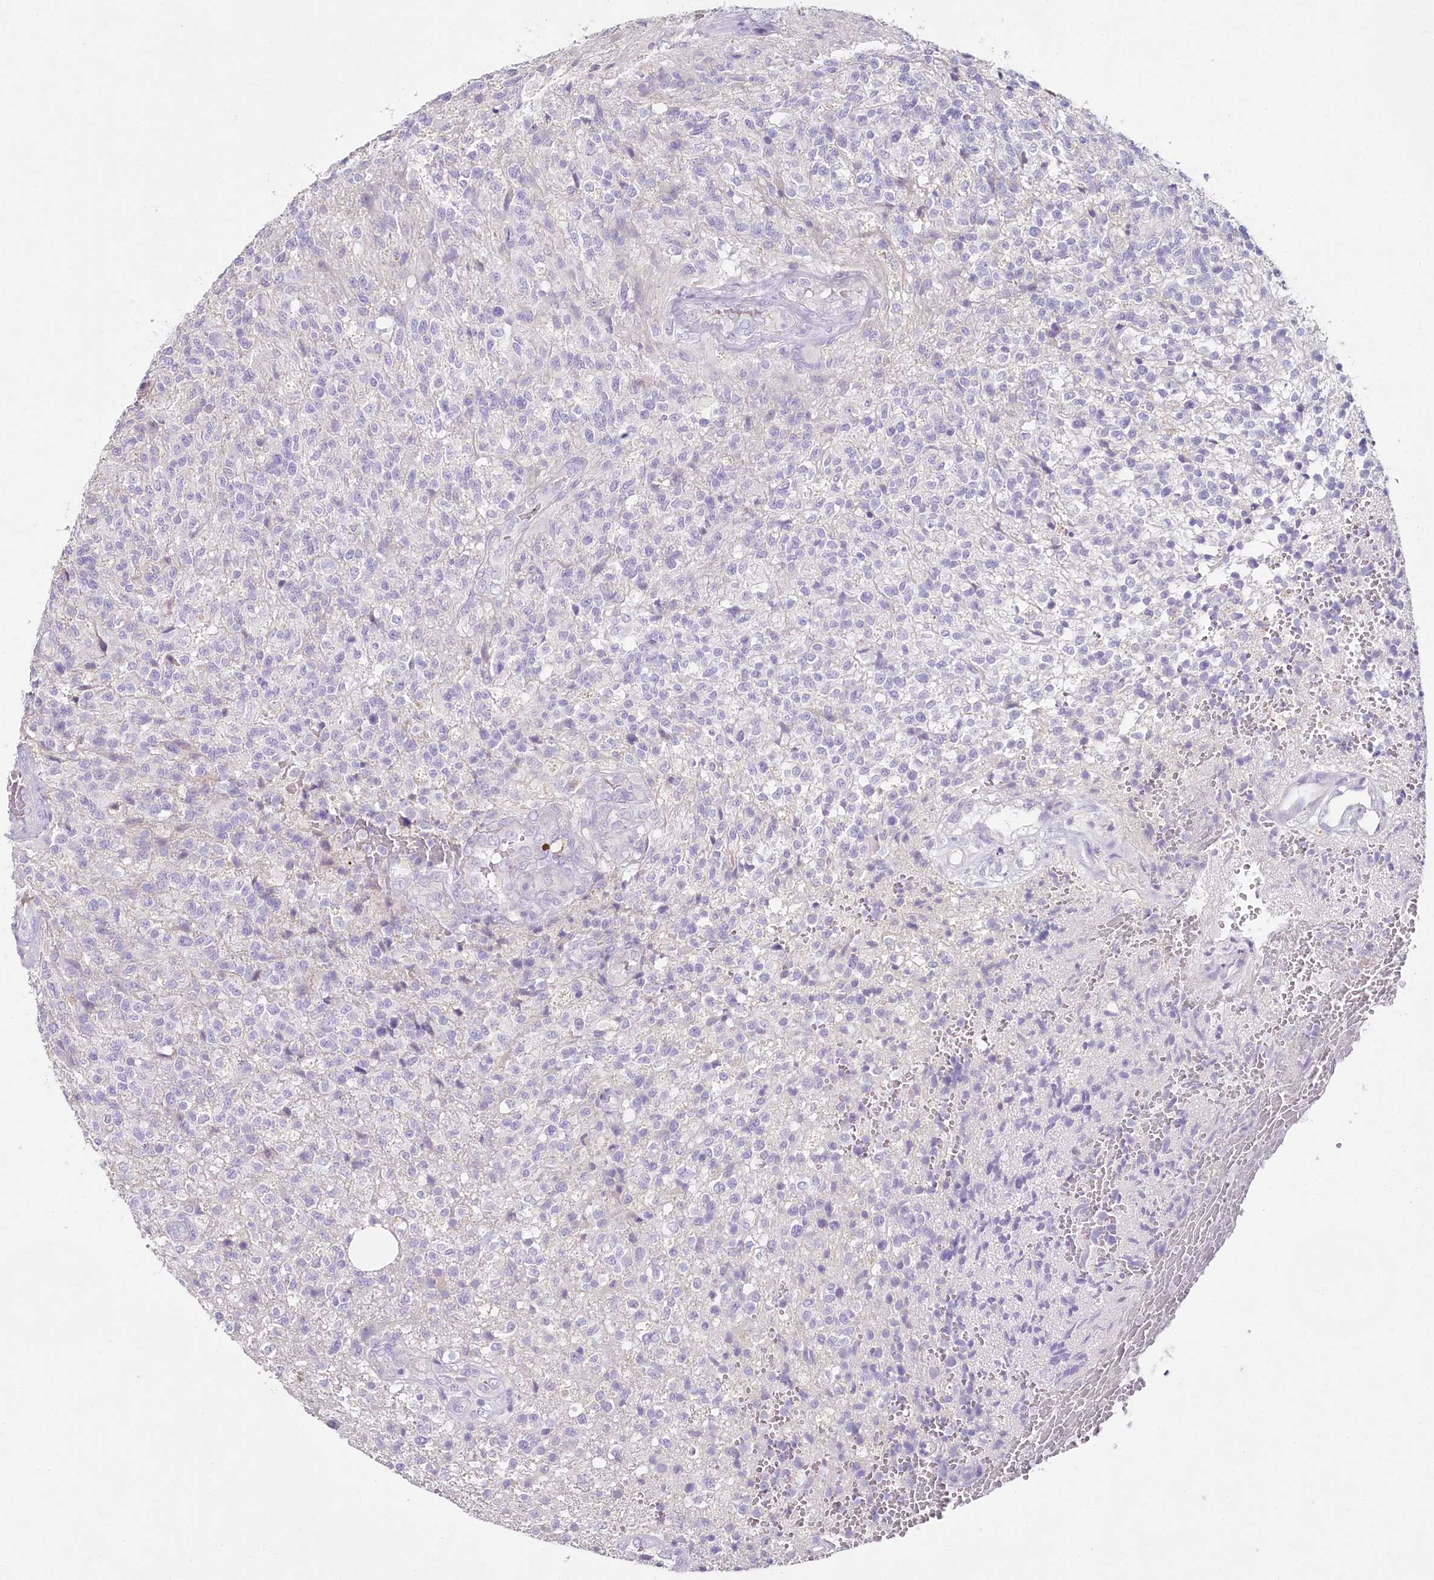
{"staining": {"intensity": "negative", "quantity": "none", "location": "none"}, "tissue": "glioma", "cell_type": "Tumor cells", "image_type": "cancer", "snomed": [{"axis": "morphology", "description": "Glioma, malignant, High grade"}, {"axis": "topography", "description": "Brain"}], "caption": "This photomicrograph is of malignant glioma (high-grade) stained with immunohistochemistry (IHC) to label a protein in brown with the nuclei are counter-stained blue. There is no positivity in tumor cells.", "gene": "HPD", "patient": {"sex": "male", "age": 56}}